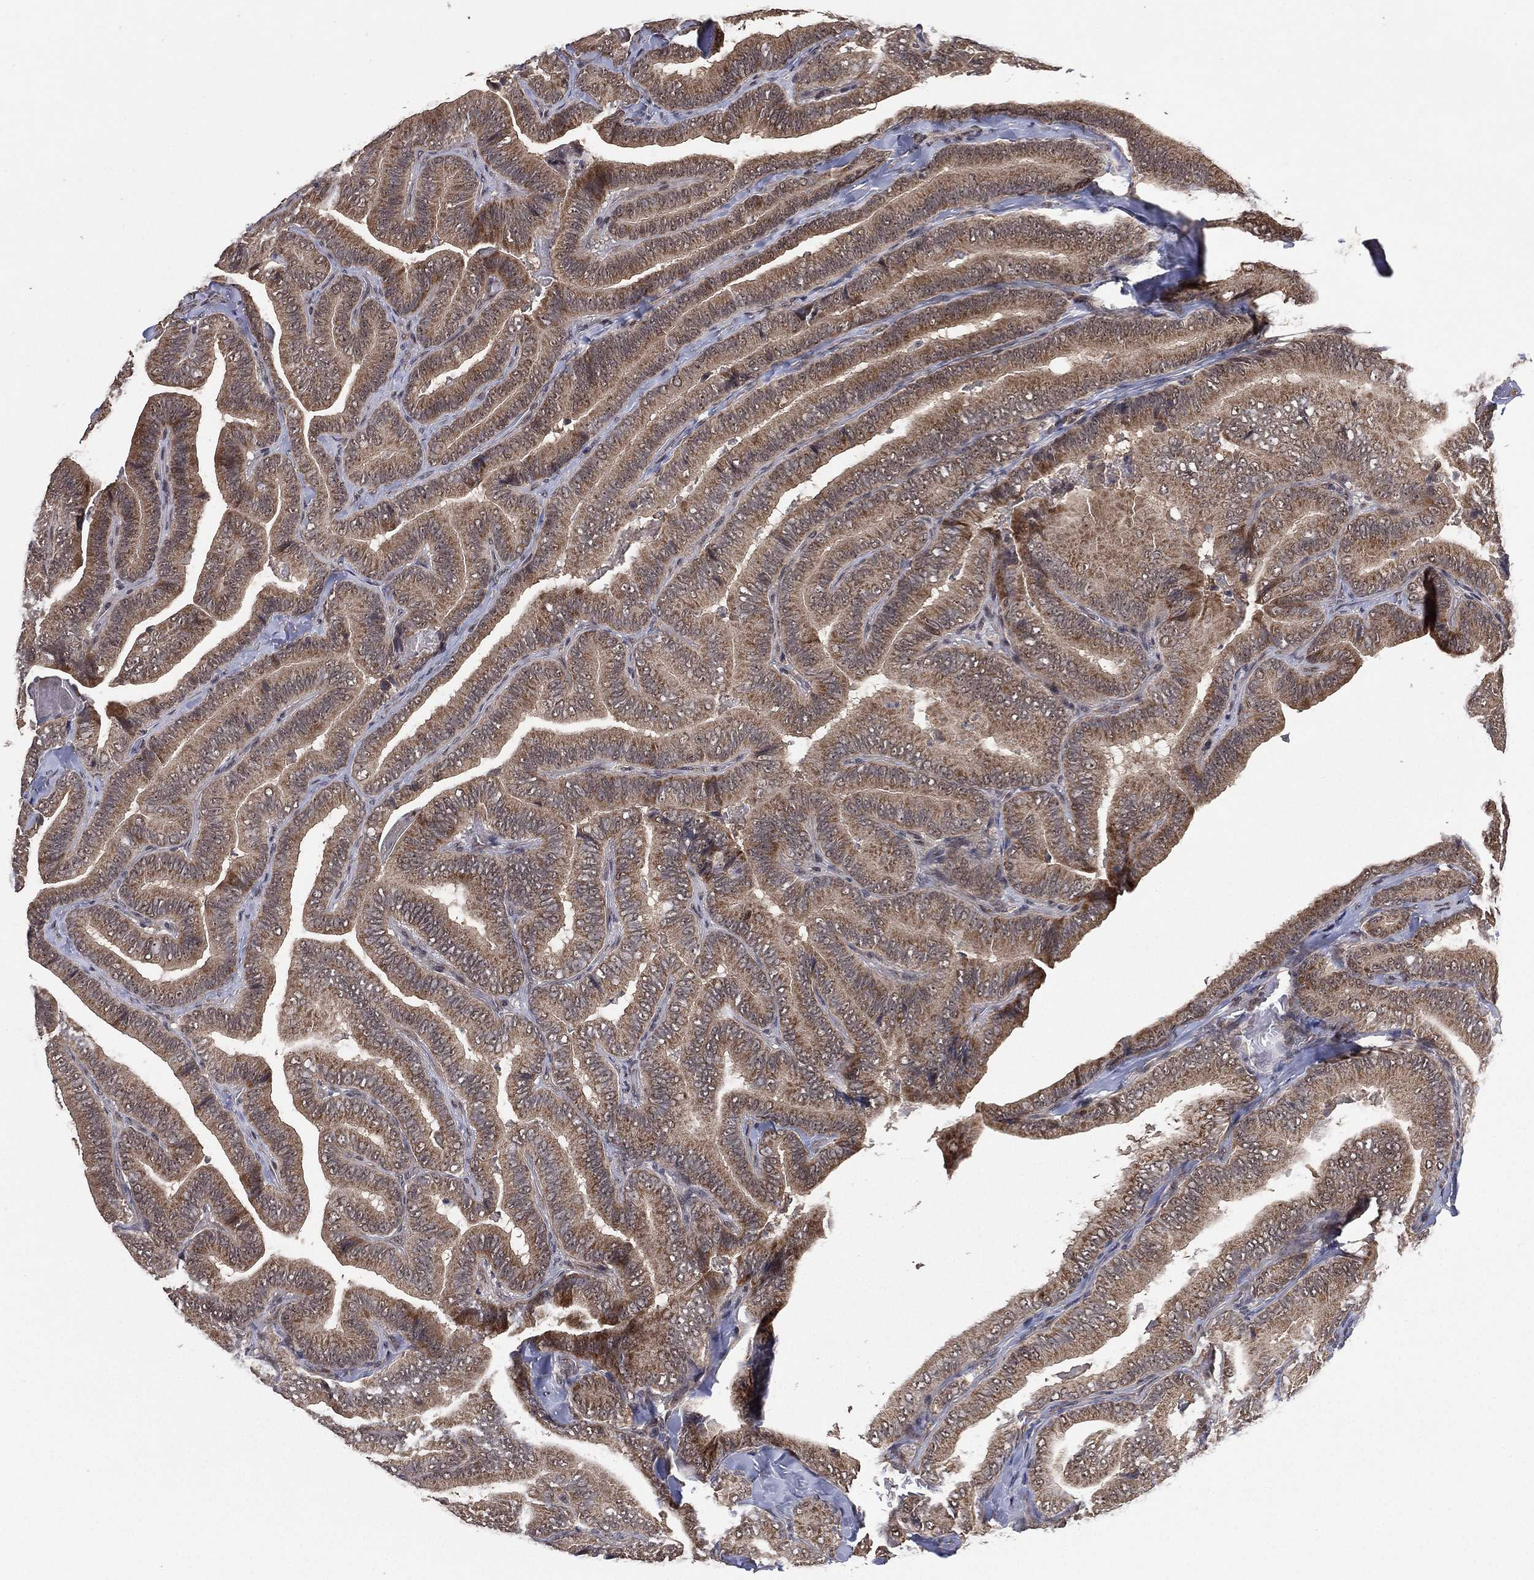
{"staining": {"intensity": "strong", "quantity": "<25%", "location": "cytoplasmic/membranous"}, "tissue": "thyroid cancer", "cell_type": "Tumor cells", "image_type": "cancer", "snomed": [{"axis": "morphology", "description": "Papillary adenocarcinoma, NOS"}, {"axis": "topography", "description": "Thyroid gland"}], "caption": "Thyroid papillary adenocarcinoma was stained to show a protein in brown. There is medium levels of strong cytoplasmic/membranous expression in about <25% of tumor cells.", "gene": "NELFCD", "patient": {"sex": "male", "age": 61}}